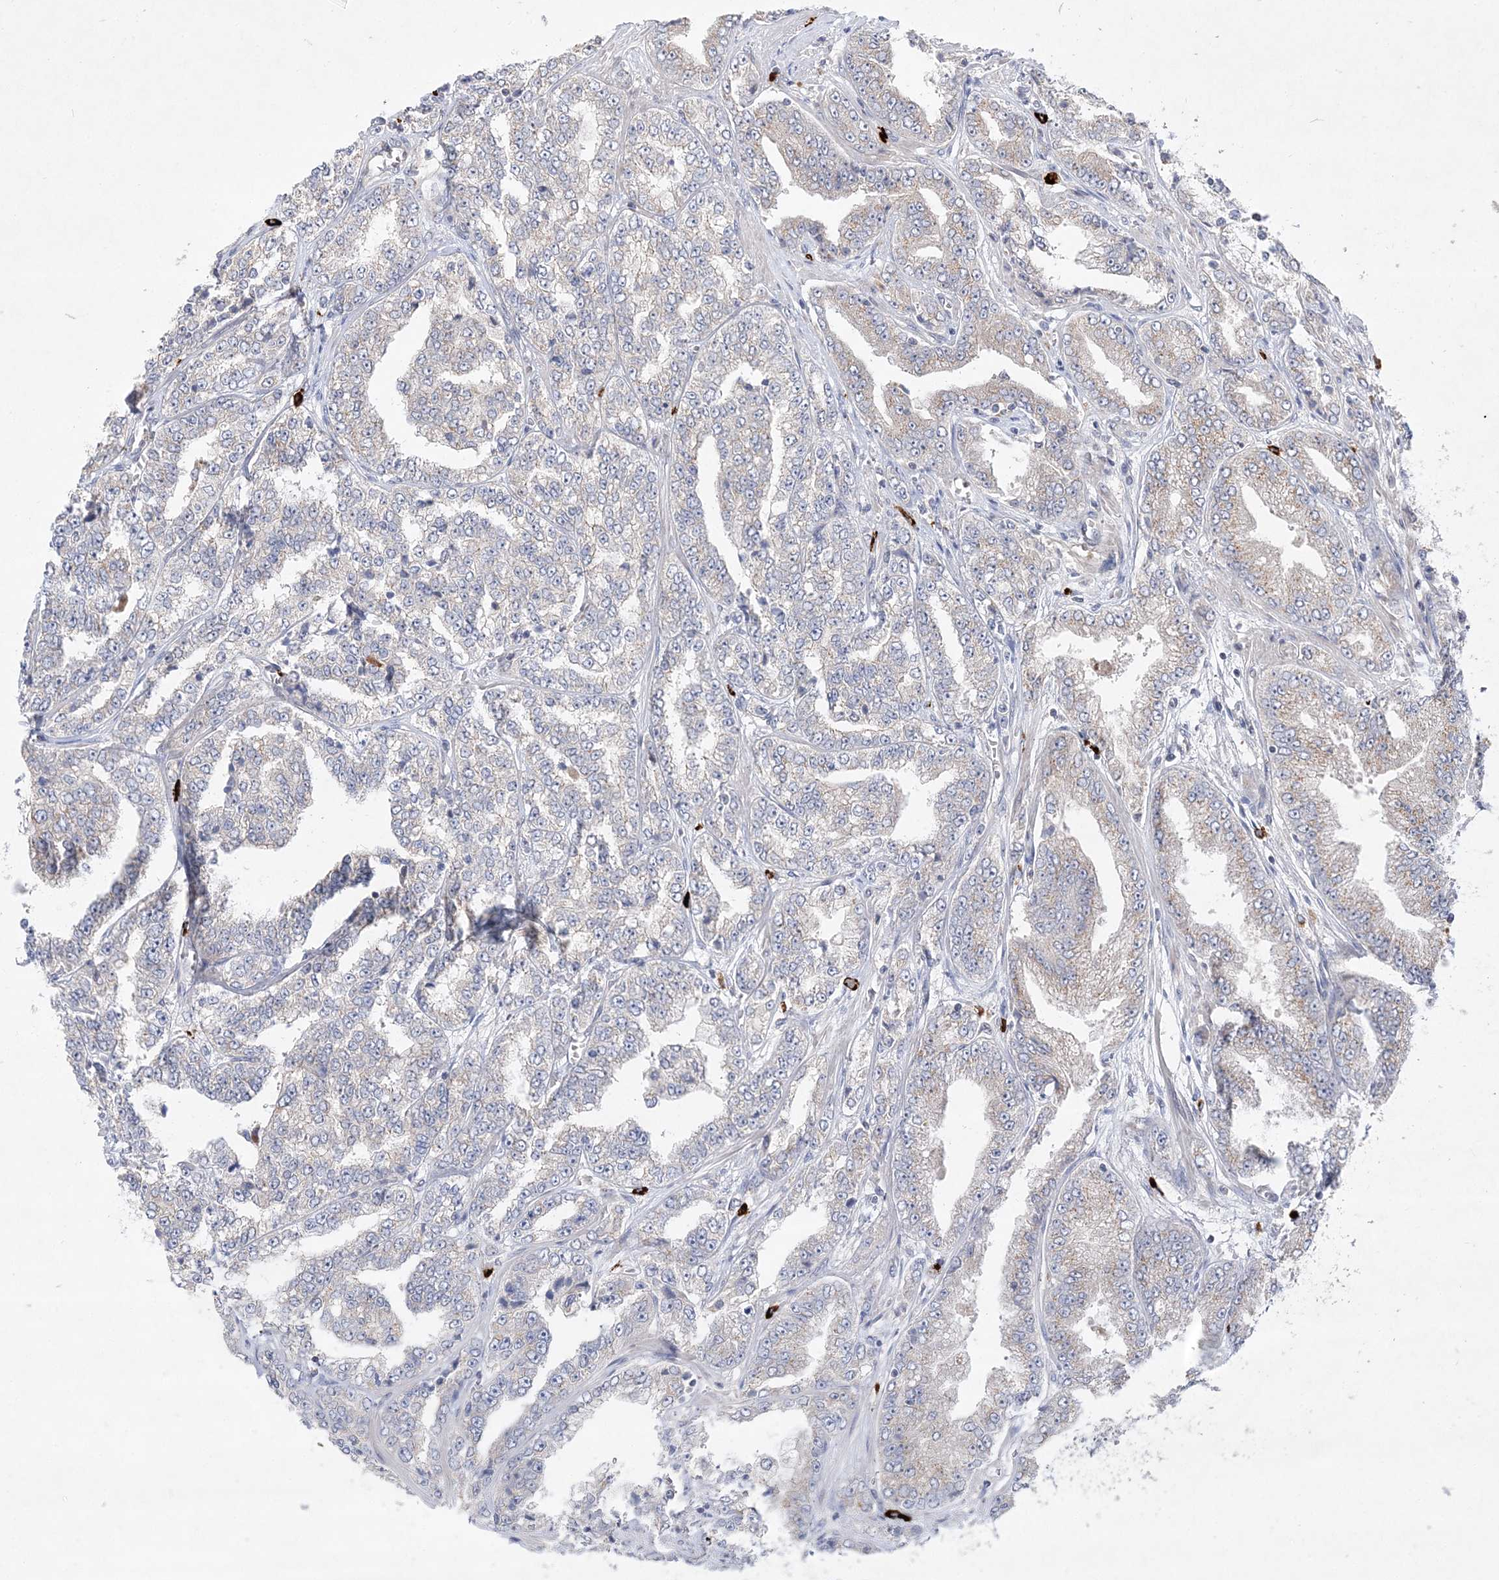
{"staining": {"intensity": "weak", "quantity": "<25%", "location": "cytoplasmic/membranous"}, "tissue": "prostate cancer", "cell_type": "Tumor cells", "image_type": "cancer", "snomed": [{"axis": "morphology", "description": "Adenocarcinoma, High grade"}, {"axis": "topography", "description": "Prostate"}], "caption": "Immunohistochemistry (IHC) of prostate cancer (high-grade adenocarcinoma) displays no positivity in tumor cells.", "gene": "CLNK", "patient": {"sex": "male", "age": 71}}